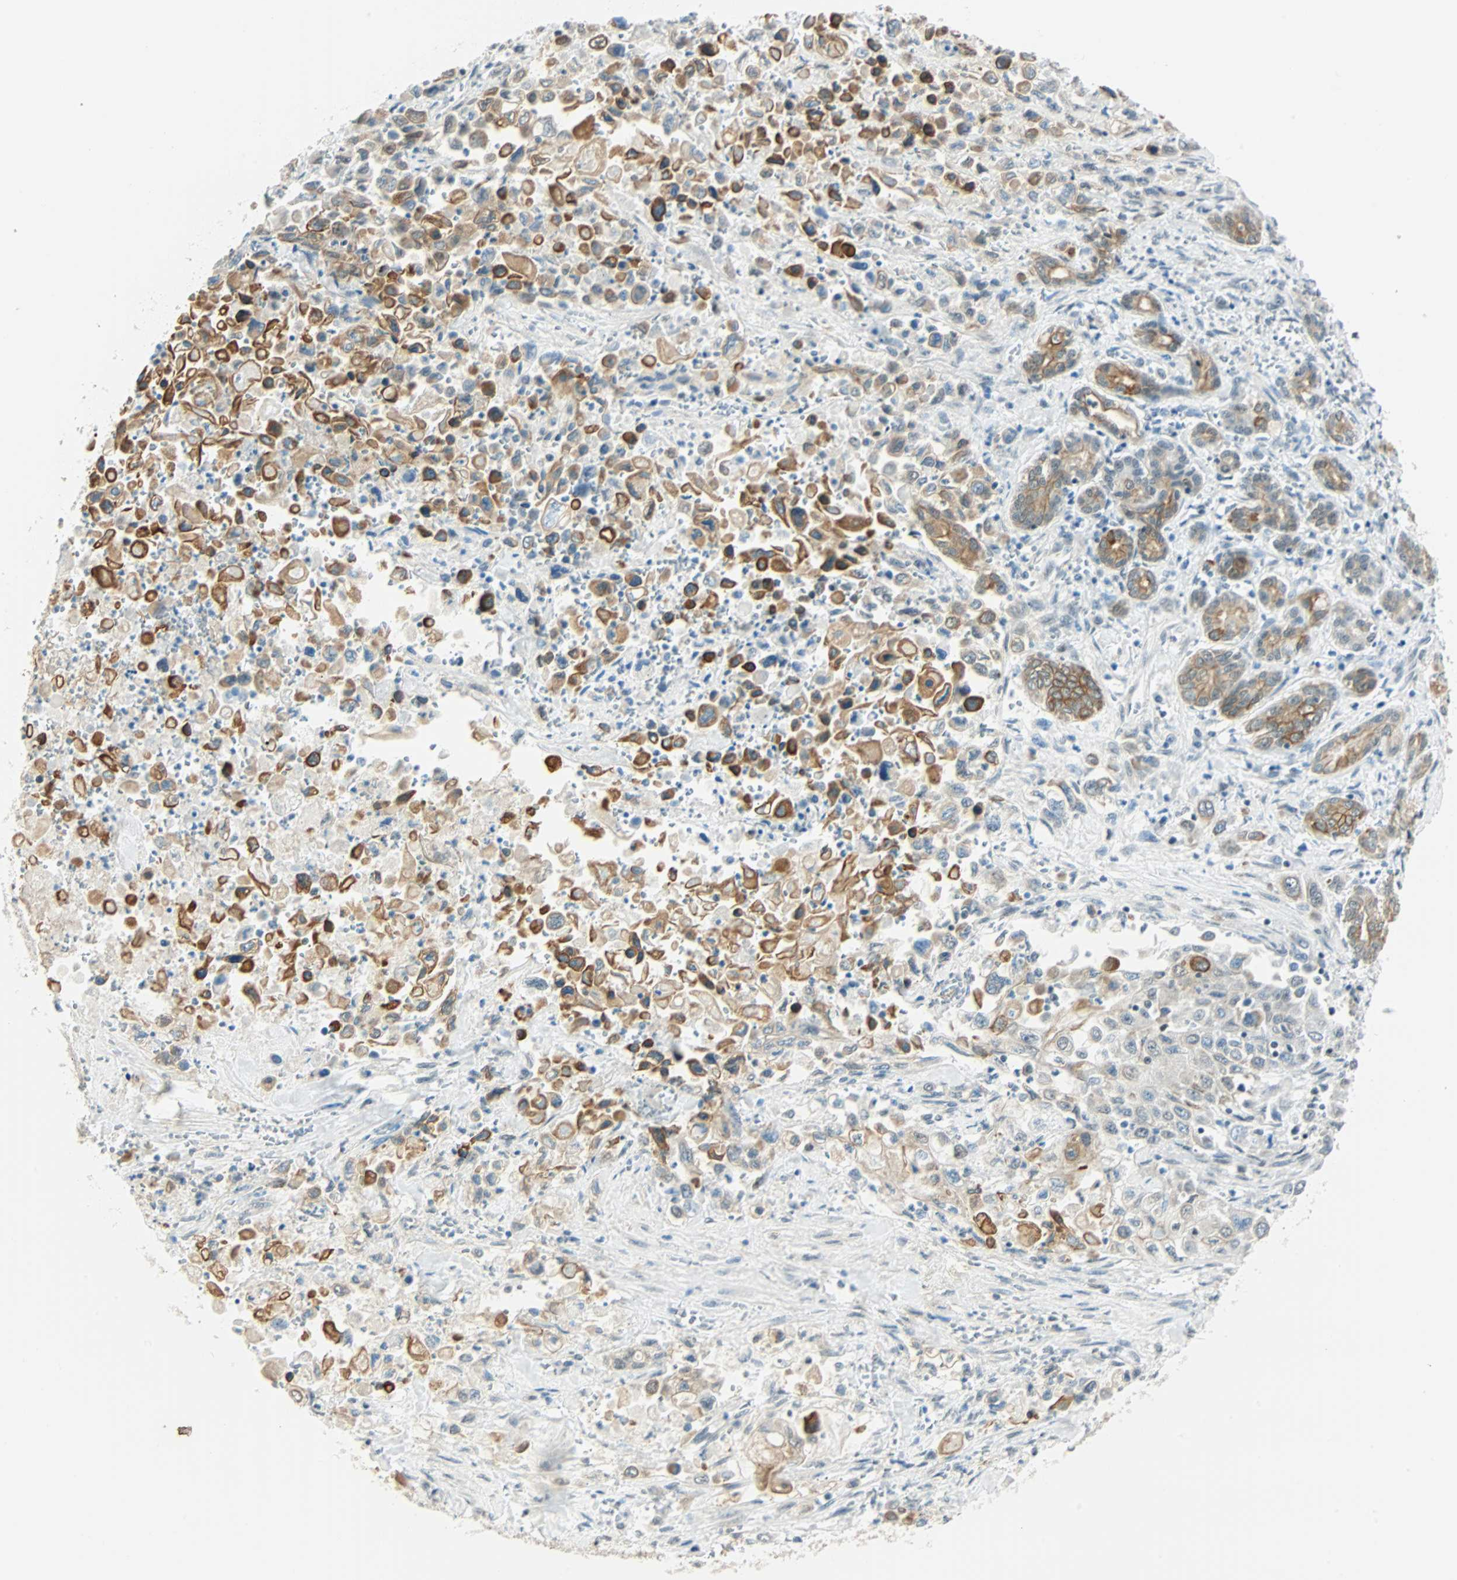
{"staining": {"intensity": "moderate", "quantity": "<25%", "location": "cytoplasmic/membranous"}, "tissue": "pancreatic cancer", "cell_type": "Tumor cells", "image_type": "cancer", "snomed": [{"axis": "morphology", "description": "Adenocarcinoma, NOS"}, {"axis": "topography", "description": "Pancreas"}], "caption": "A histopathology image showing moderate cytoplasmic/membranous positivity in approximately <25% of tumor cells in pancreatic cancer, as visualized by brown immunohistochemical staining.", "gene": "NELFE", "patient": {"sex": "male", "age": 70}}